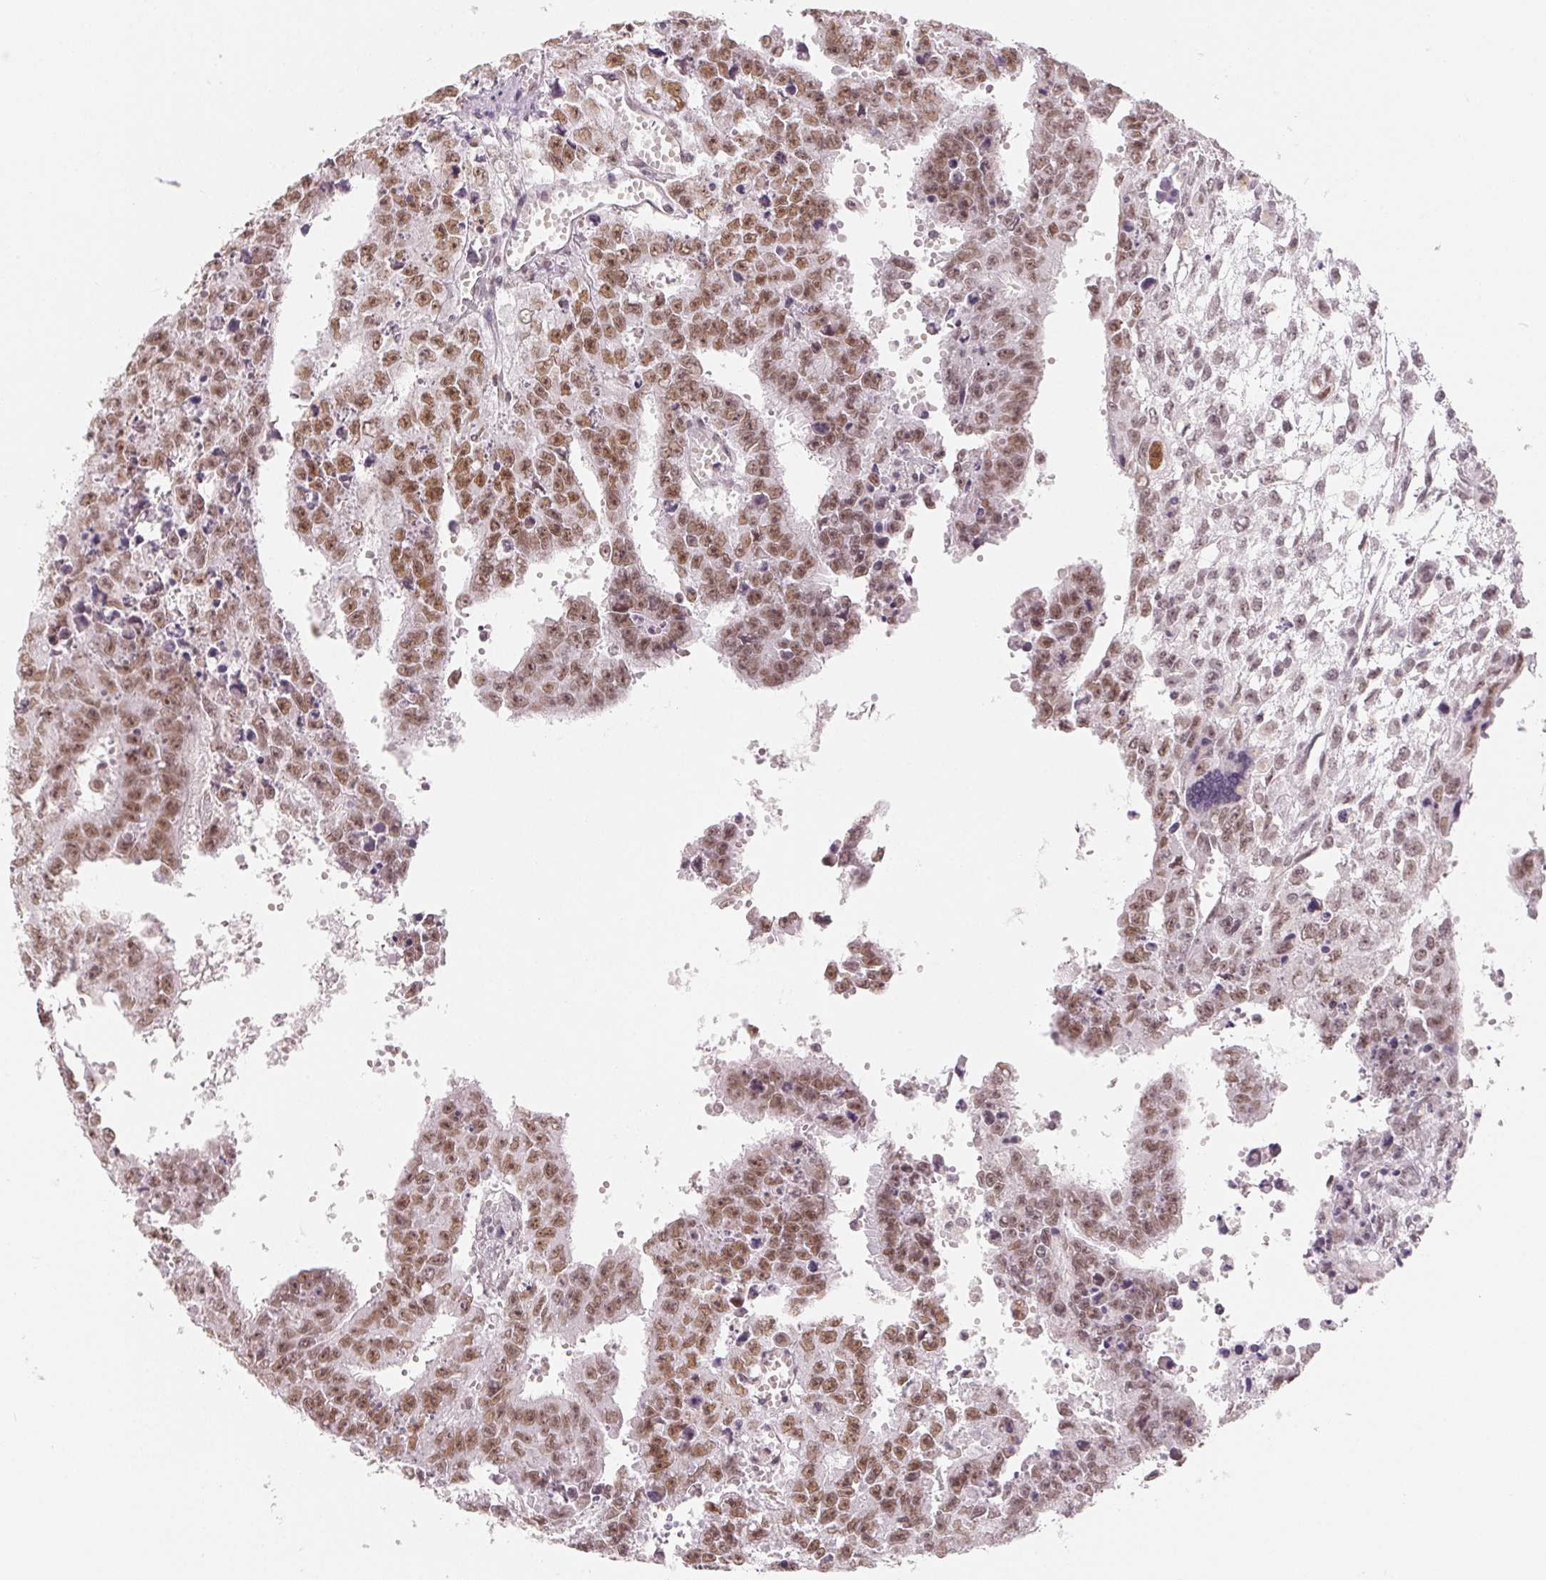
{"staining": {"intensity": "moderate", "quantity": ">75%", "location": "nuclear"}, "tissue": "testis cancer", "cell_type": "Tumor cells", "image_type": "cancer", "snomed": [{"axis": "morphology", "description": "Carcinoma, Embryonal, NOS"}, {"axis": "morphology", "description": "Teratoma, malignant, NOS"}, {"axis": "topography", "description": "Testis"}], "caption": "Protein analysis of testis cancer (embryonal carcinoma) tissue displays moderate nuclear positivity in approximately >75% of tumor cells.", "gene": "NXF3", "patient": {"sex": "male", "age": 24}}